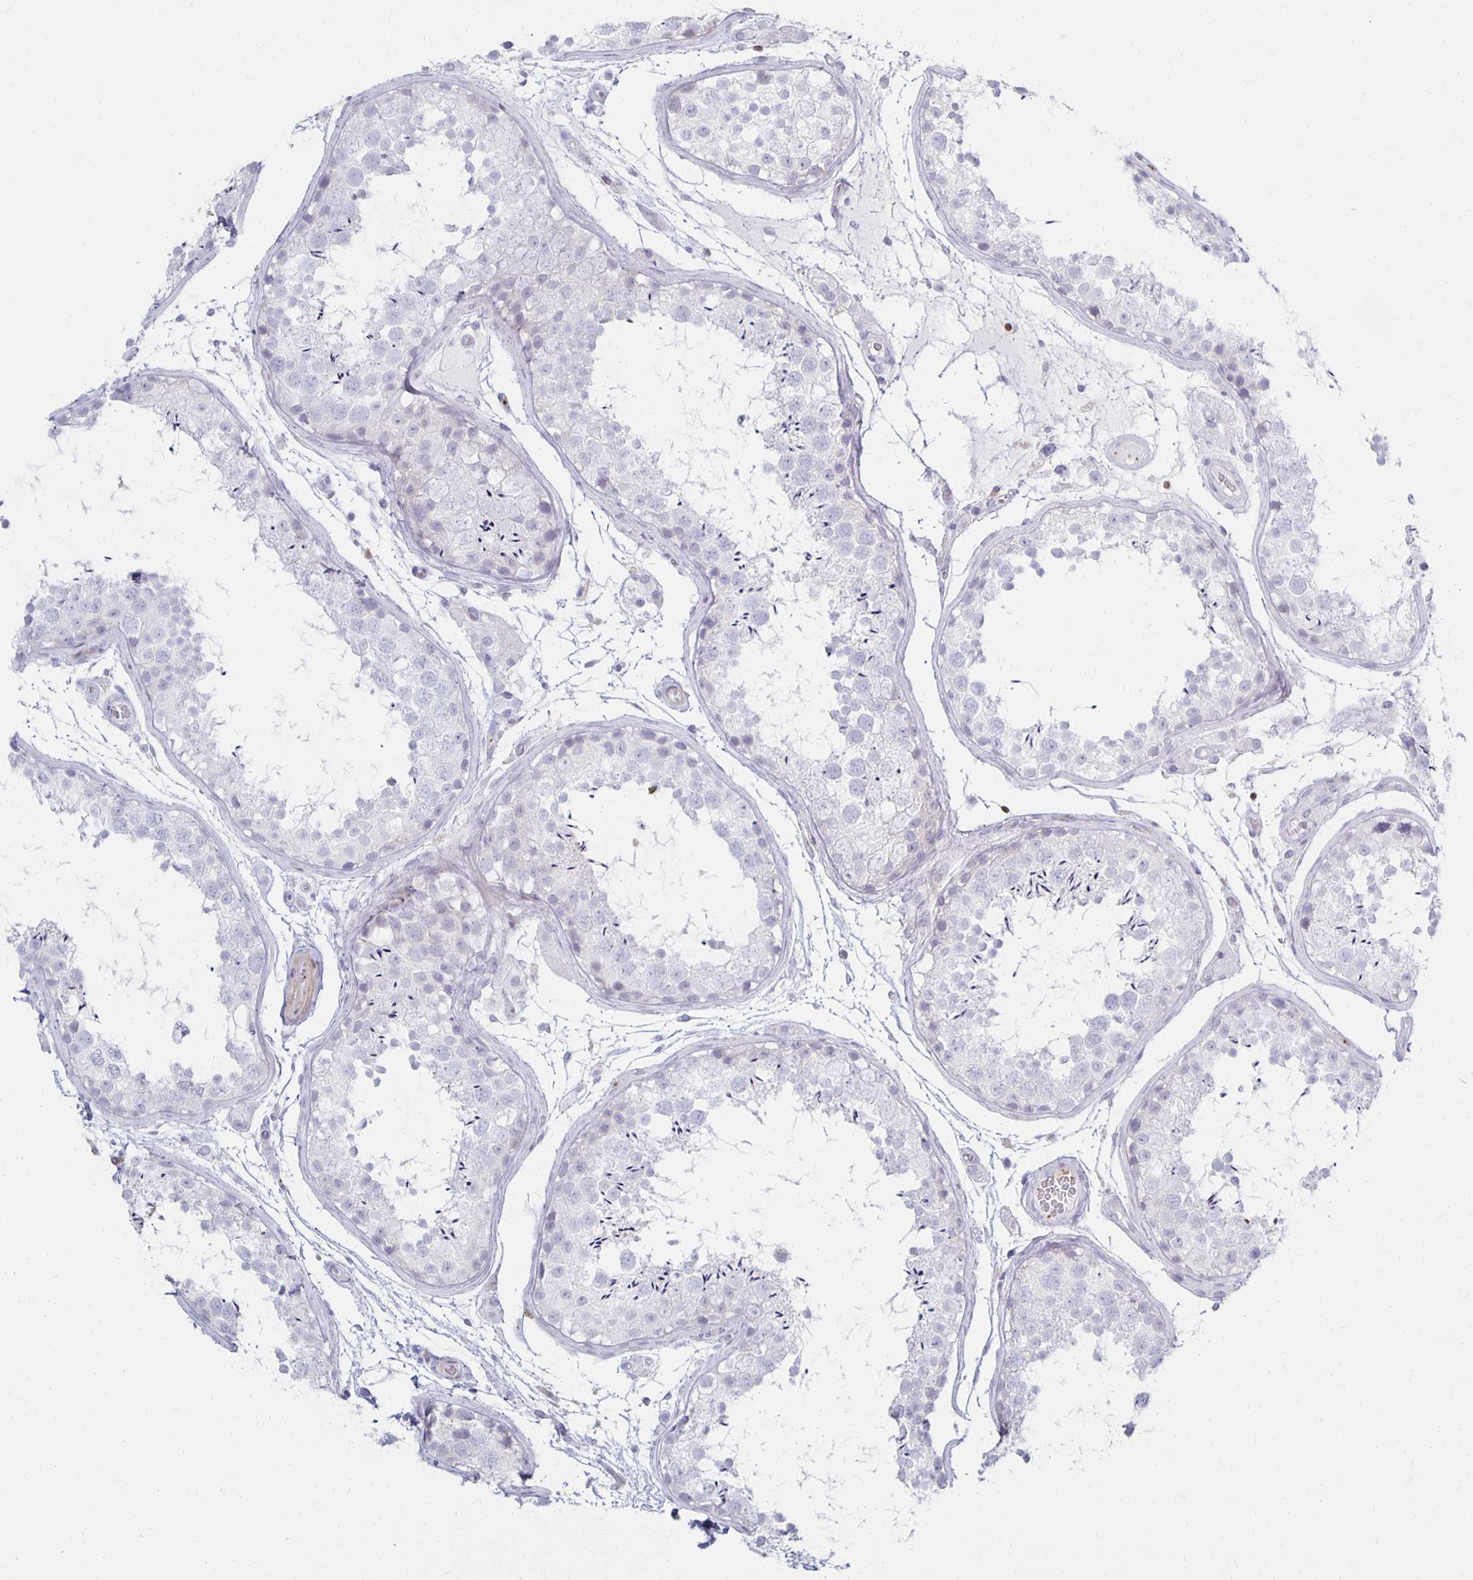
{"staining": {"intensity": "negative", "quantity": "none", "location": "none"}, "tissue": "testis", "cell_type": "Cells in seminiferous ducts", "image_type": "normal", "snomed": [{"axis": "morphology", "description": "Normal tissue, NOS"}, {"axis": "topography", "description": "Testis"}], "caption": "Cells in seminiferous ducts are negative for protein expression in benign human testis. The staining was performed using DAB to visualize the protein expression in brown, while the nuclei were stained in blue with hematoxylin (Magnification: 20x).", "gene": "CCL21", "patient": {"sex": "male", "age": 29}}